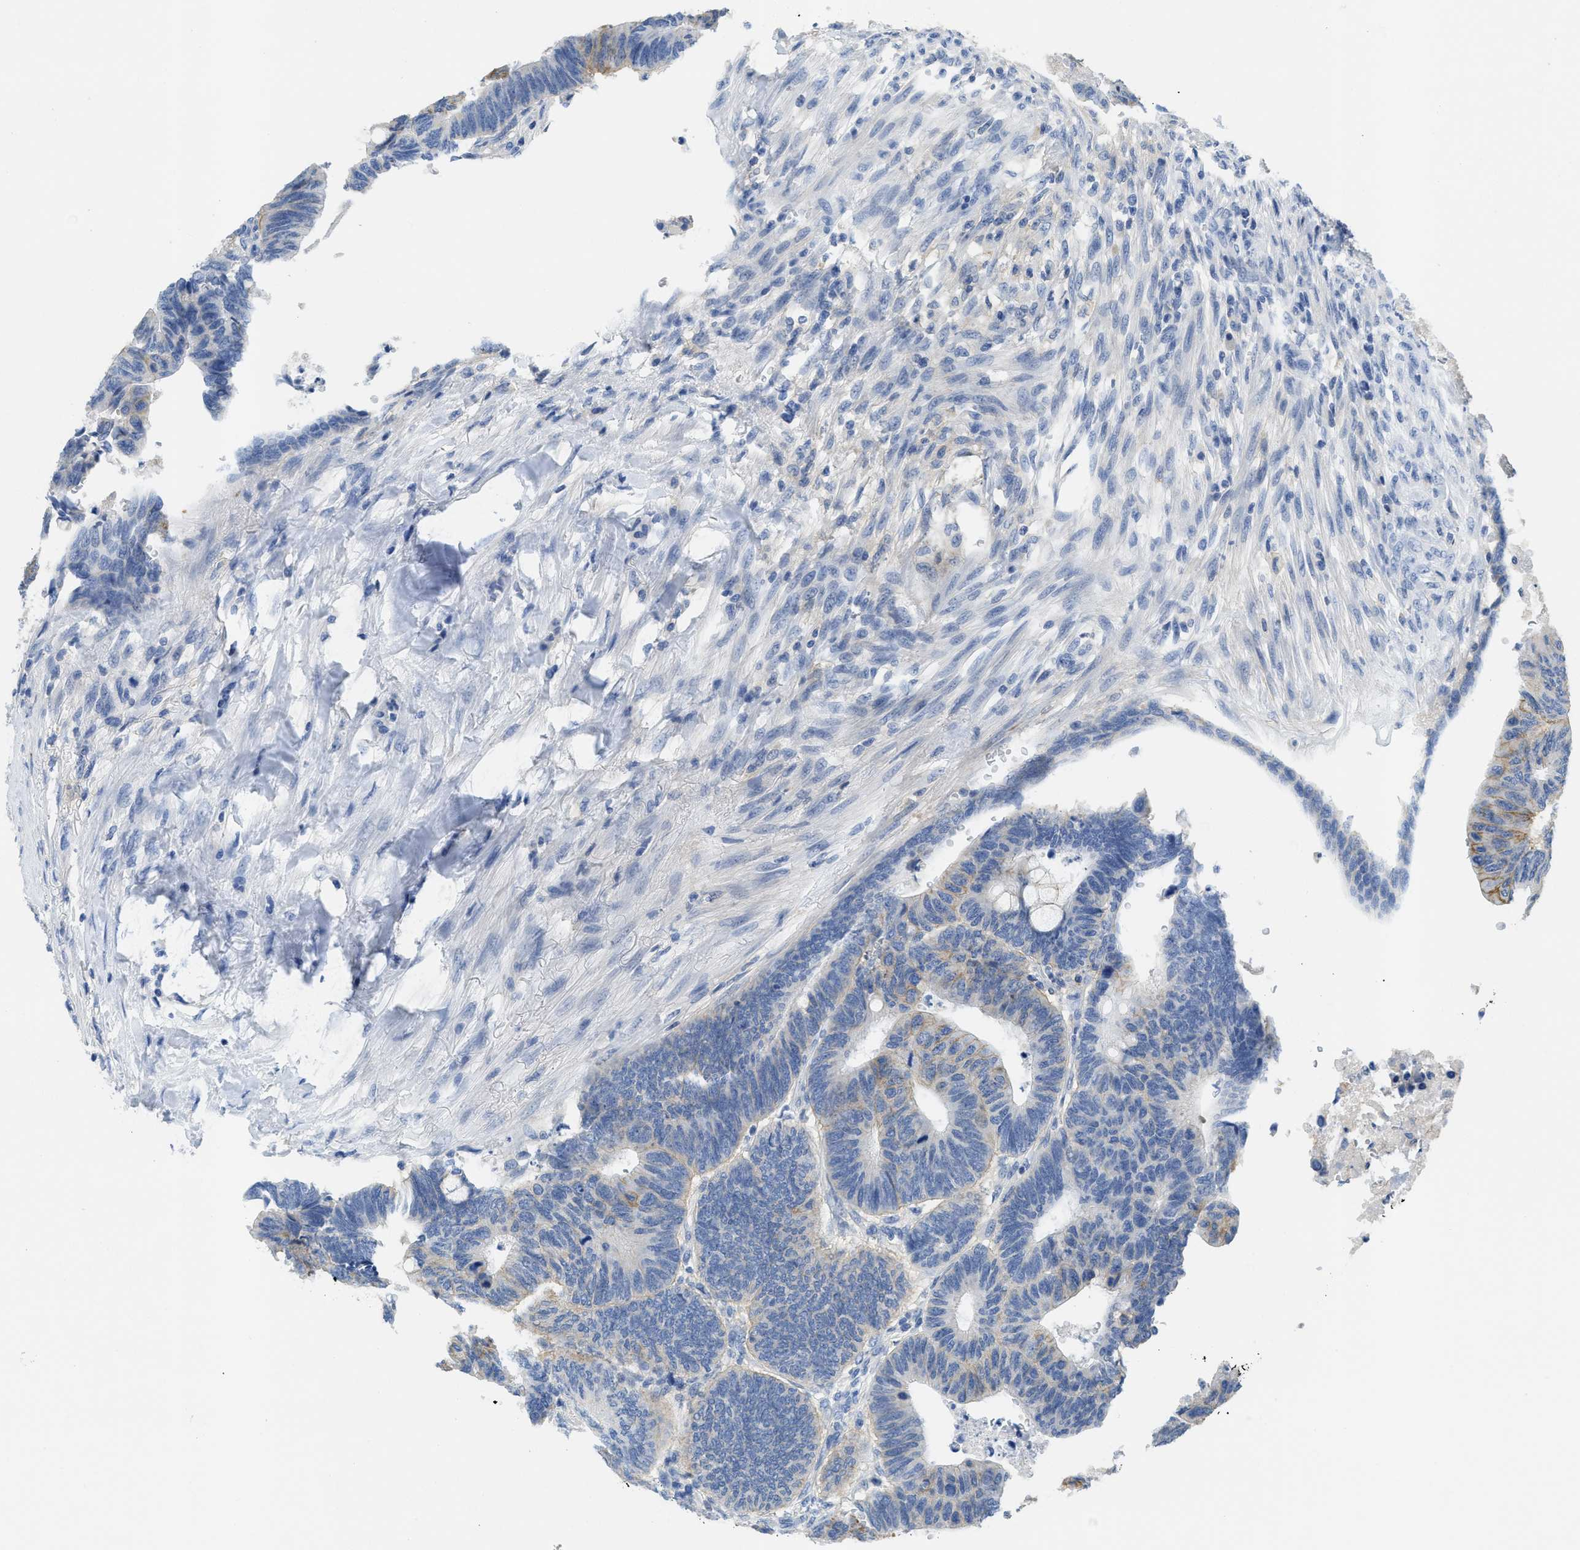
{"staining": {"intensity": "moderate", "quantity": "<25%", "location": "cytoplasmic/membranous"}, "tissue": "colorectal cancer", "cell_type": "Tumor cells", "image_type": "cancer", "snomed": [{"axis": "morphology", "description": "Normal tissue, NOS"}, {"axis": "morphology", "description": "Adenocarcinoma, NOS"}, {"axis": "topography", "description": "Rectum"}, {"axis": "topography", "description": "Peripheral nerve tissue"}], "caption": "The micrograph reveals a brown stain indicating the presence of a protein in the cytoplasmic/membranous of tumor cells in colorectal adenocarcinoma. The staining was performed using DAB (3,3'-diaminobenzidine), with brown indicating positive protein expression. Nuclei are stained blue with hematoxylin.", "gene": "CNNM4", "patient": {"sex": "male", "age": 92}}